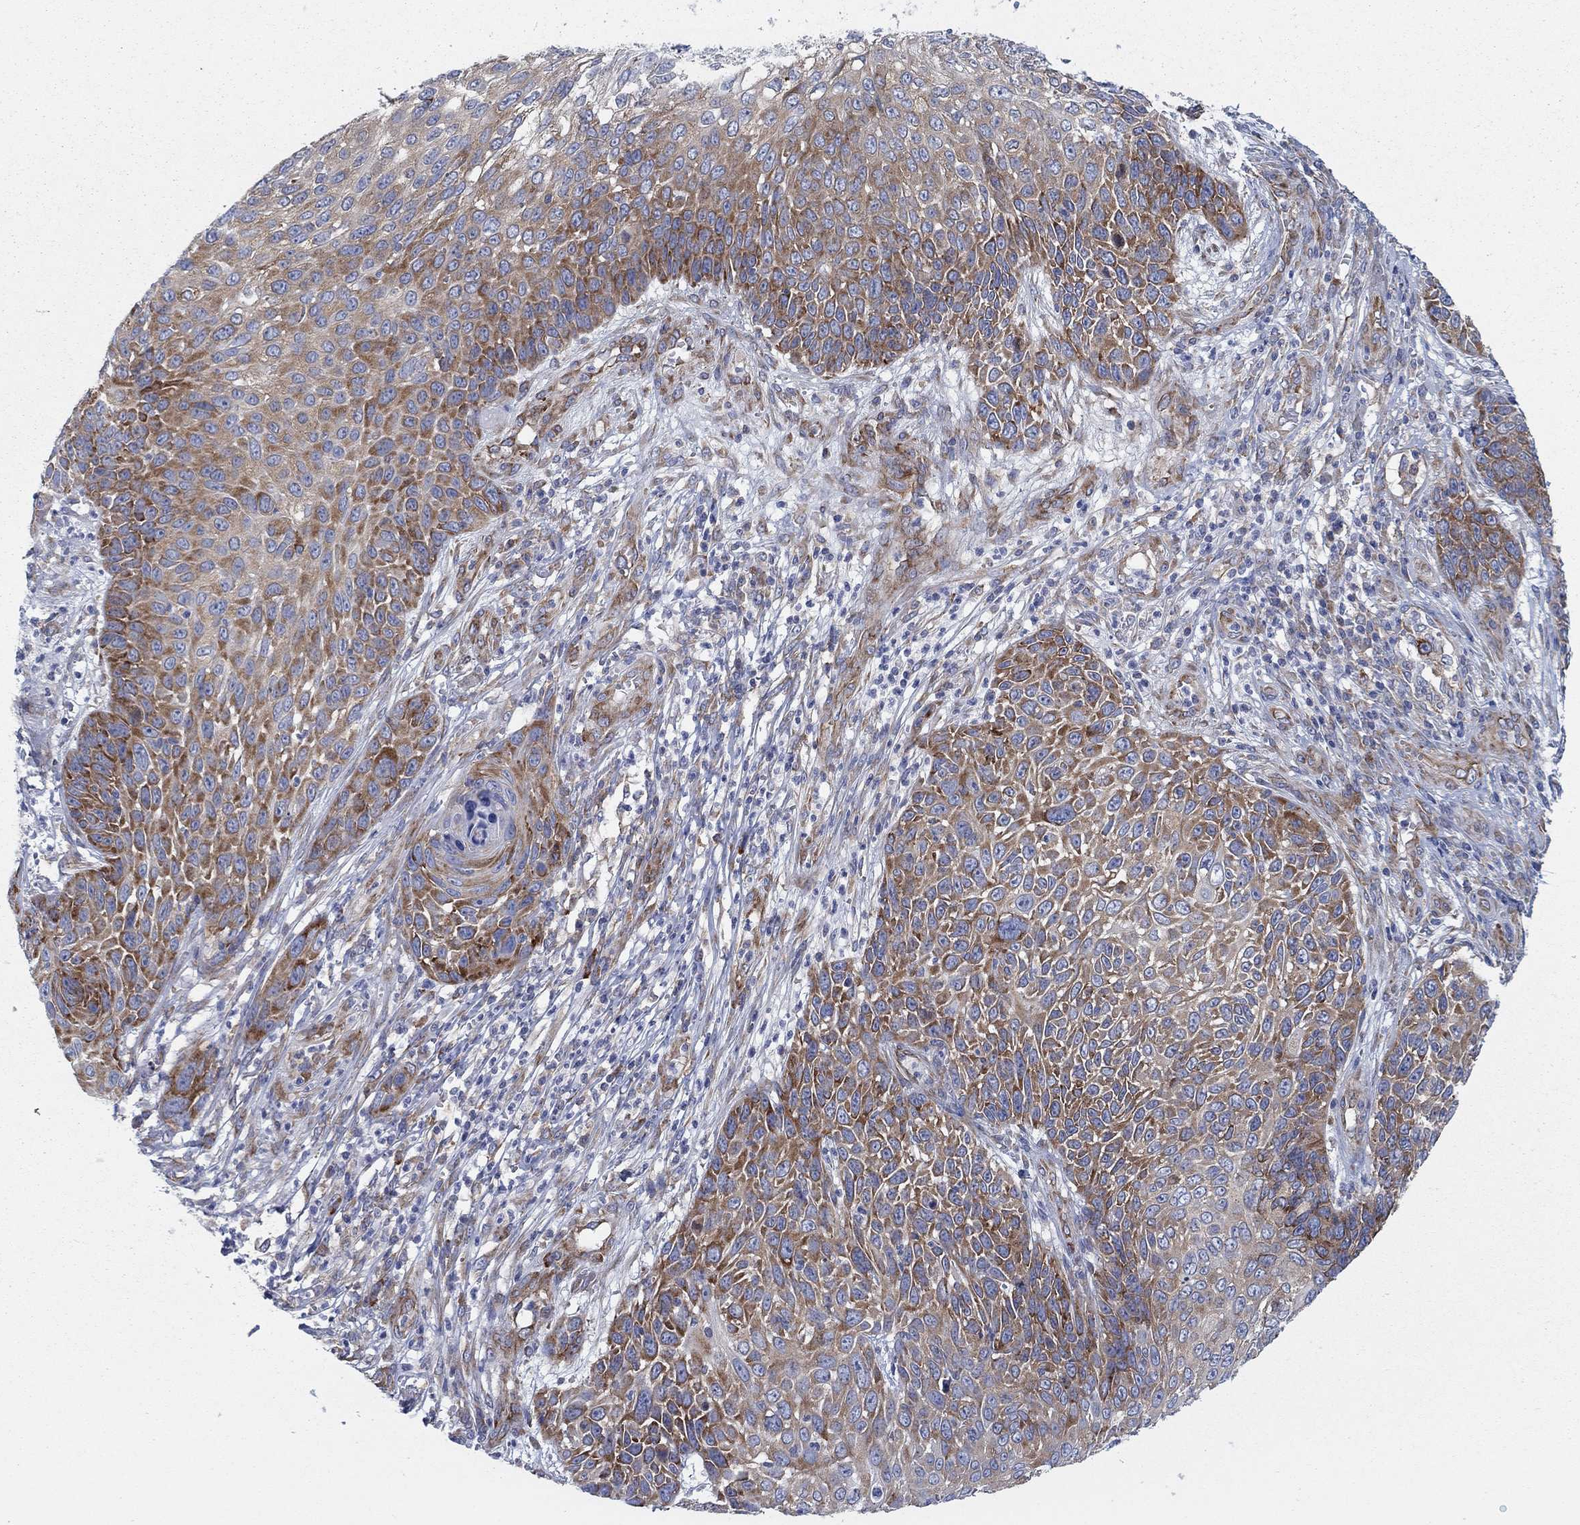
{"staining": {"intensity": "strong", "quantity": "25%-75%", "location": "cytoplasmic/membranous"}, "tissue": "skin cancer", "cell_type": "Tumor cells", "image_type": "cancer", "snomed": [{"axis": "morphology", "description": "Squamous cell carcinoma, NOS"}, {"axis": "topography", "description": "Skin"}], "caption": "Immunohistochemical staining of skin squamous cell carcinoma shows high levels of strong cytoplasmic/membranous expression in approximately 25%-75% of tumor cells. (Stains: DAB (3,3'-diaminobenzidine) in brown, nuclei in blue, Microscopy: brightfield microscopy at high magnification).", "gene": "TMEM59", "patient": {"sex": "male", "age": 92}}